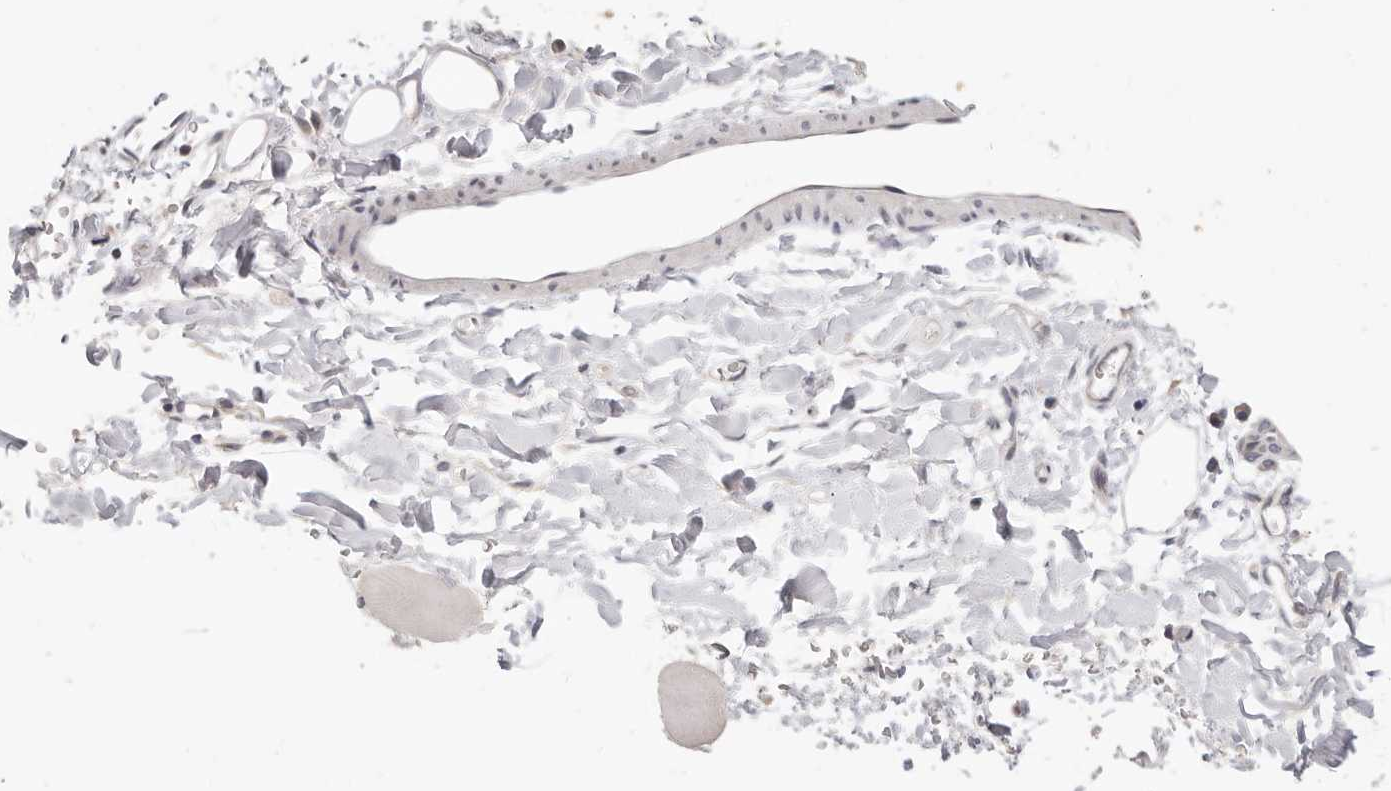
{"staining": {"intensity": "negative", "quantity": "none", "location": "none"}, "tissue": "adipose tissue", "cell_type": "Adipocytes", "image_type": "normal", "snomed": [{"axis": "morphology", "description": "Normal tissue, NOS"}, {"axis": "morphology", "description": "Adenocarcinoma, NOS"}, {"axis": "topography", "description": "Esophagus"}], "caption": "The immunohistochemistry (IHC) histopathology image has no significant staining in adipocytes of adipose tissue. The staining is performed using DAB brown chromogen with nuclei counter-stained in using hematoxylin.", "gene": "GGPS1", "patient": {"sex": "male", "age": 62}}